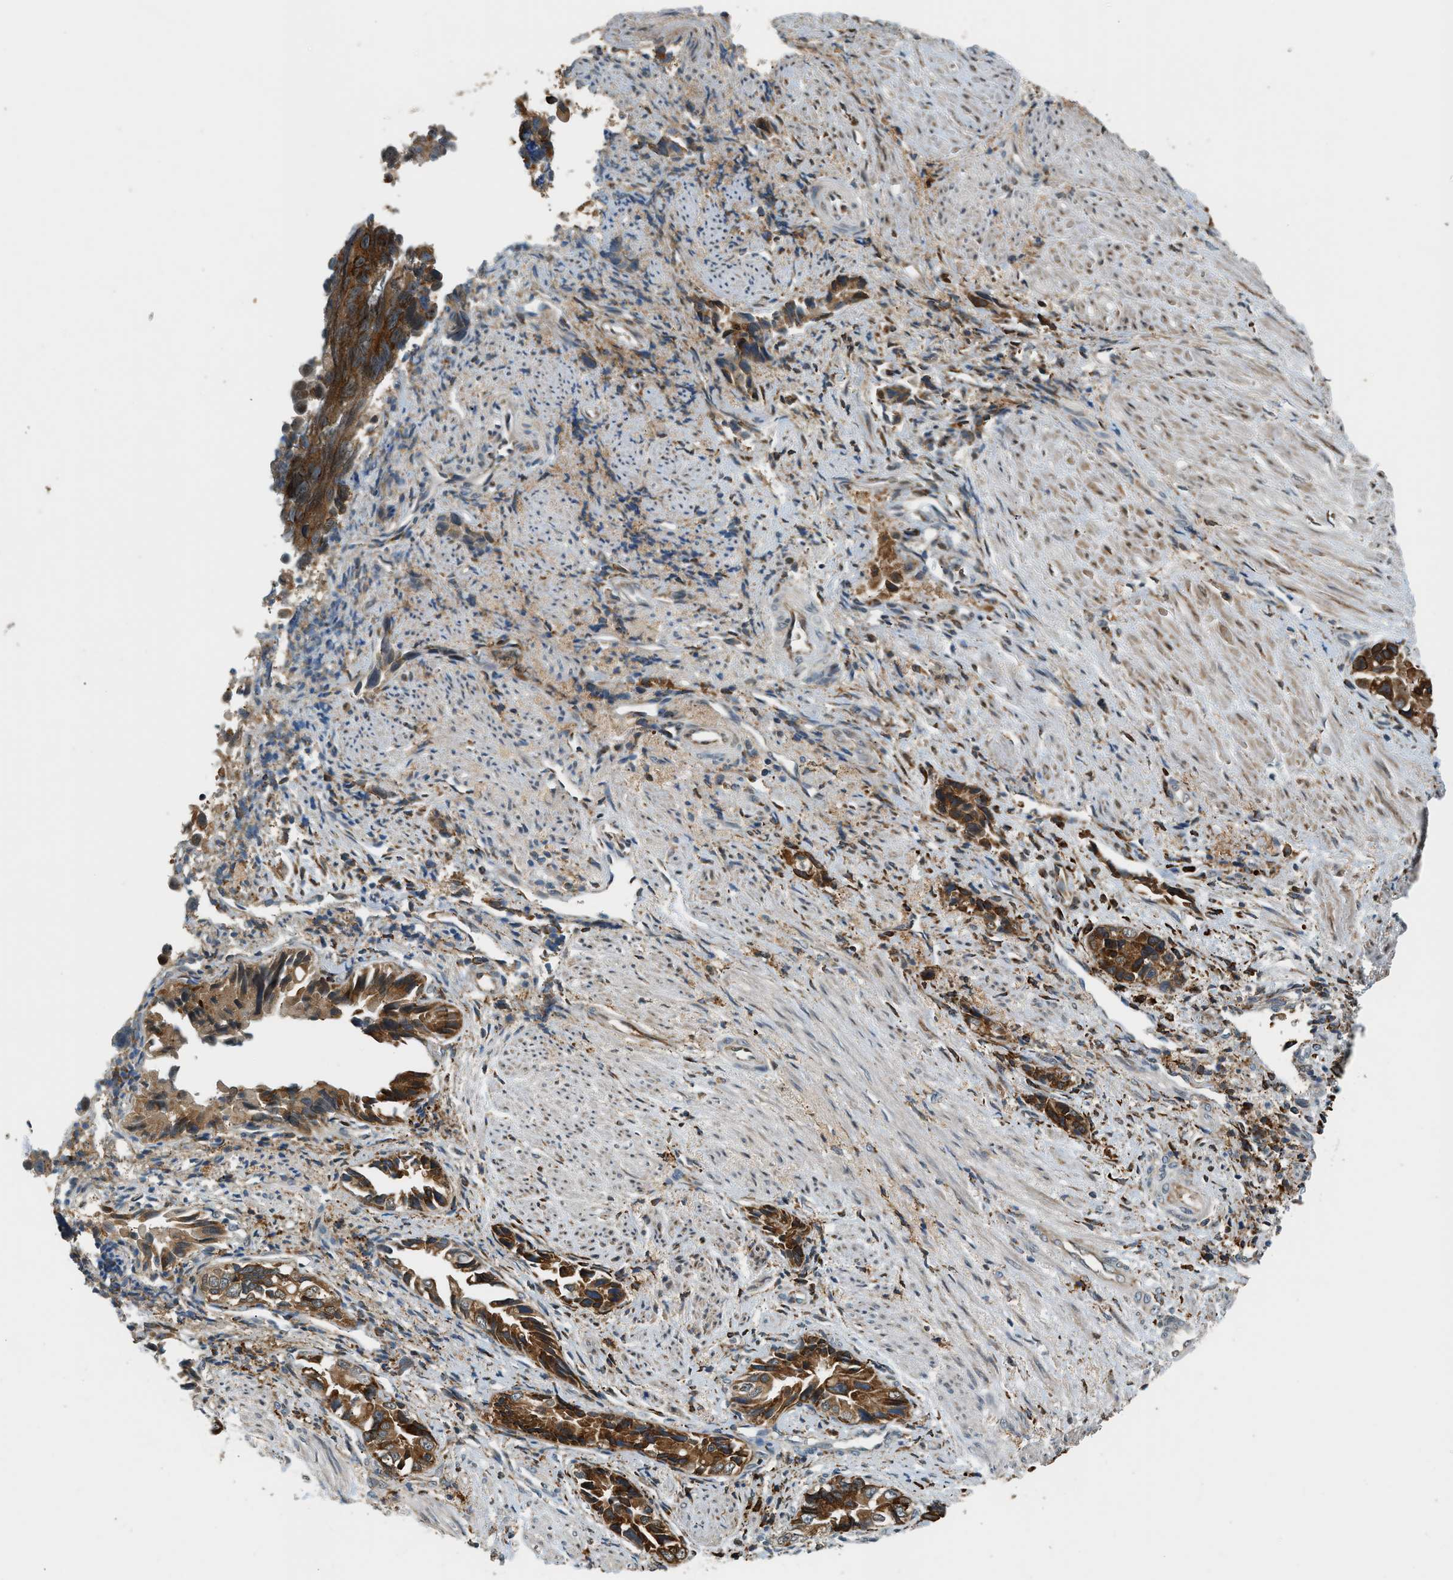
{"staining": {"intensity": "strong", "quantity": ">75%", "location": "cytoplasmic/membranous"}, "tissue": "liver cancer", "cell_type": "Tumor cells", "image_type": "cancer", "snomed": [{"axis": "morphology", "description": "Cholangiocarcinoma"}, {"axis": "topography", "description": "Liver"}], "caption": "Protein expression analysis of cholangiocarcinoma (liver) demonstrates strong cytoplasmic/membranous expression in approximately >75% of tumor cells.", "gene": "SEMA4D", "patient": {"sex": "female", "age": 79}}